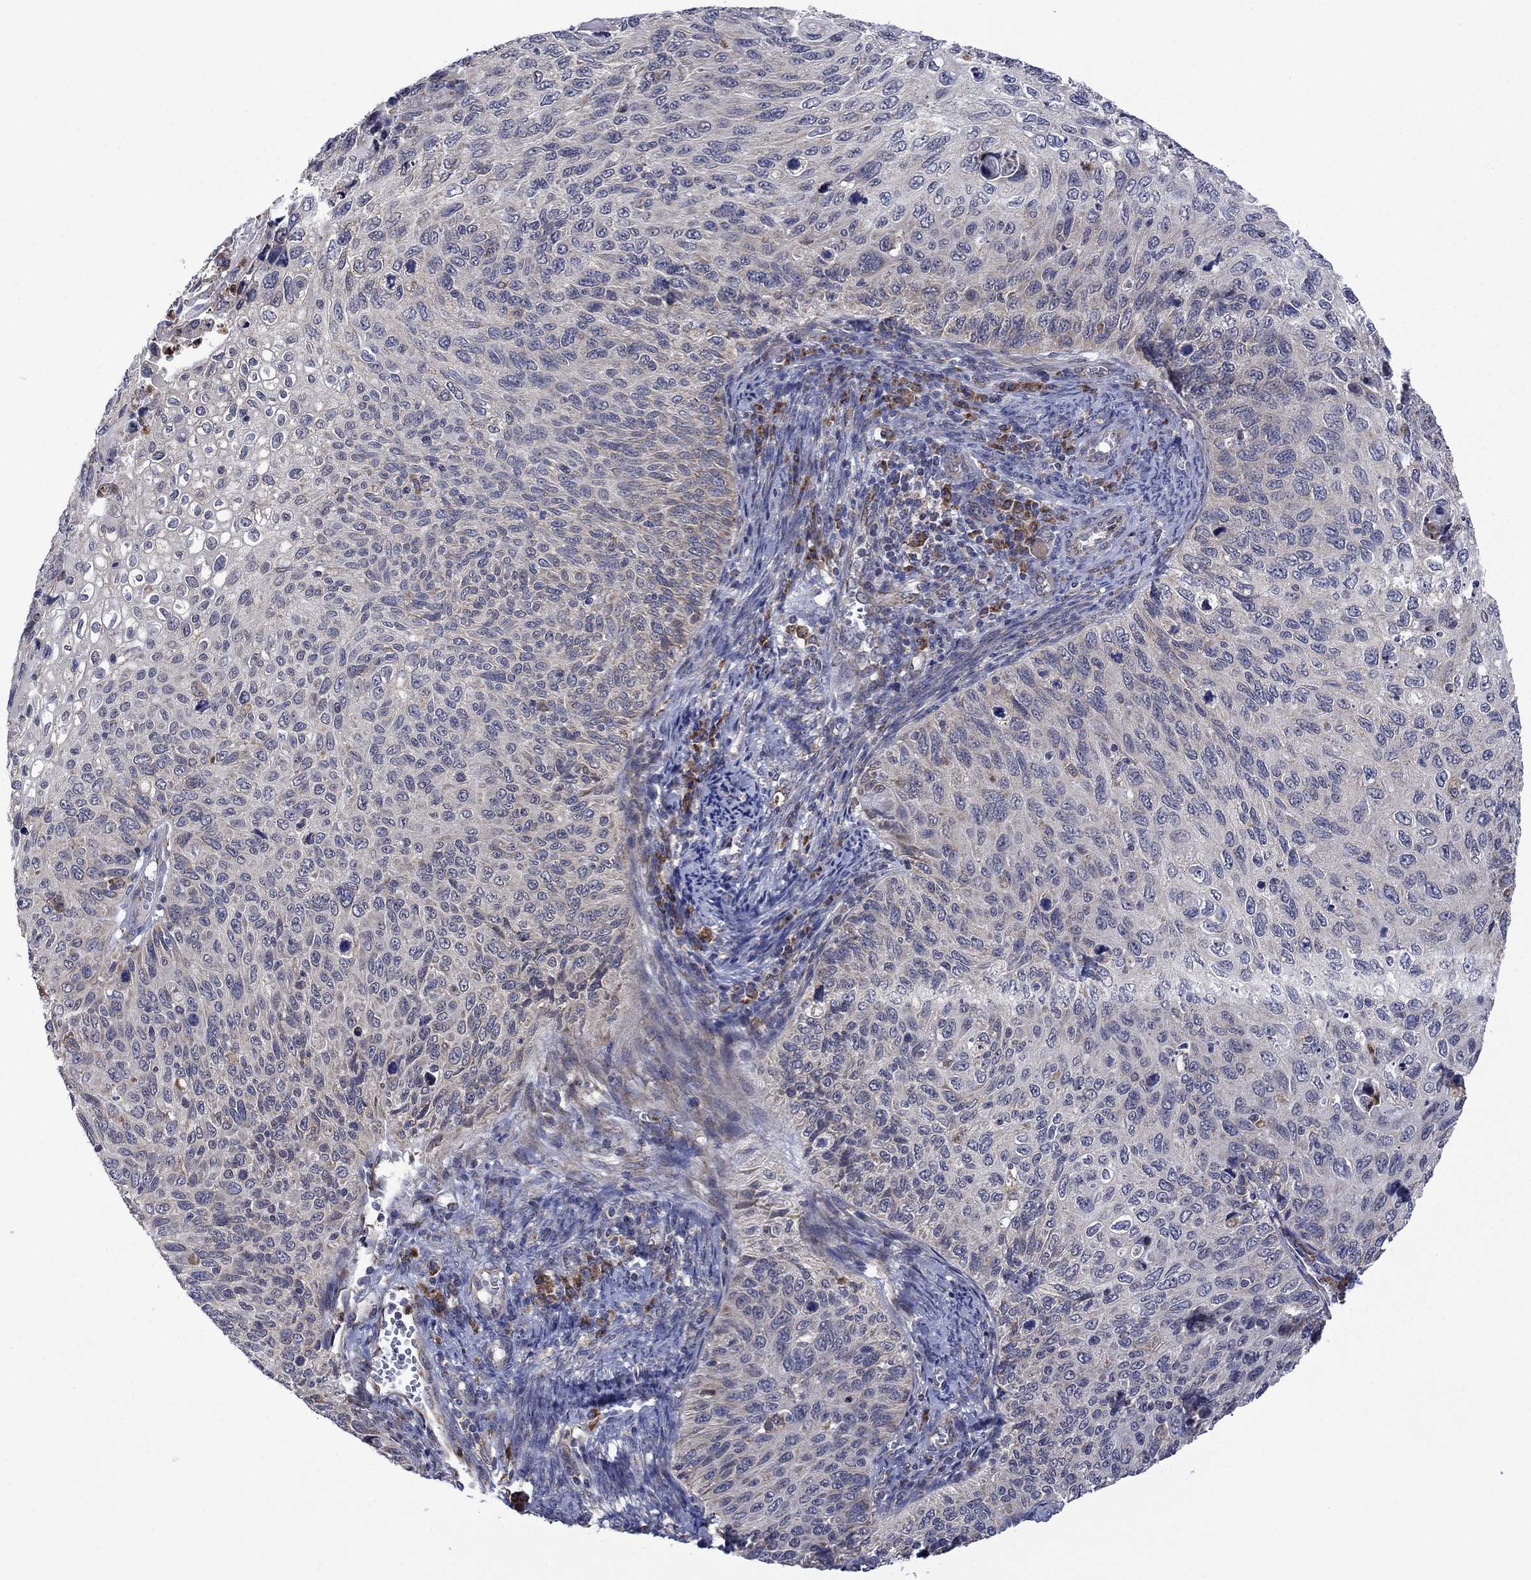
{"staining": {"intensity": "negative", "quantity": "none", "location": "none"}, "tissue": "cervical cancer", "cell_type": "Tumor cells", "image_type": "cancer", "snomed": [{"axis": "morphology", "description": "Squamous cell carcinoma, NOS"}, {"axis": "topography", "description": "Cervix"}], "caption": "IHC of human cervical cancer (squamous cell carcinoma) displays no staining in tumor cells.", "gene": "FURIN", "patient": {"sex": "female", "age": 70}}